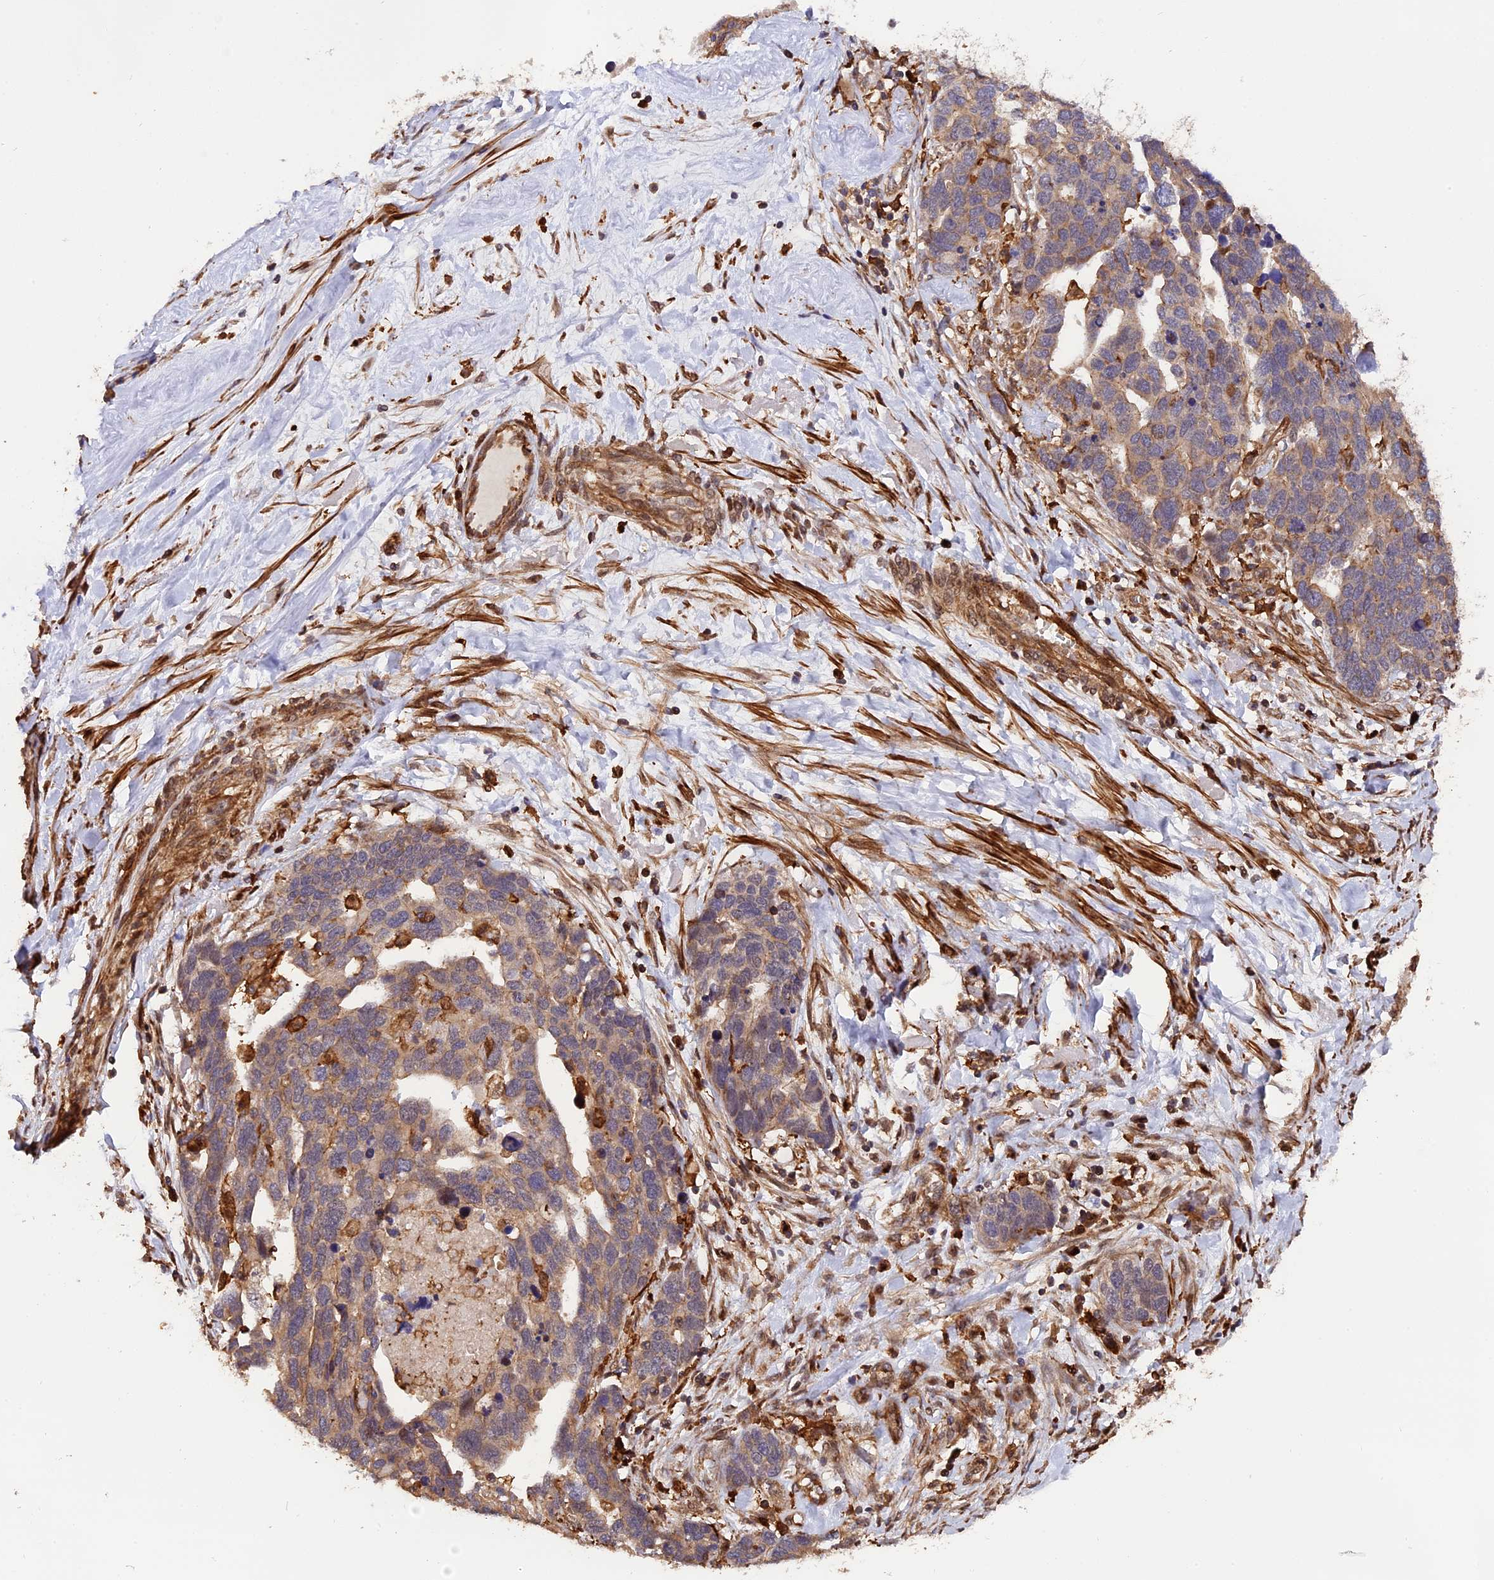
{"staining": {"intensity": "weak", "quantity": ">75%", "location": "cytoplasmic/membranous"}, "tissue": "ovarian cancer", "cell_type": "Tumor cells", "image_type": "cancer", "snomed": [{"axis": "morphology", "description": "Cystadenocarcinoma, serous, NOS"}, {"axis": "topography", "description": "Ovary"}], "caption": "This image reveals immunohistochemistry staining of human ovarian cancer (serous cystadenocarcinoma), with low weak cytoplasmic/membranous positivity in about >75% of tumor cells.", "gene": "HERPUD1", "patient": {"sex": "female", "age": 54}}